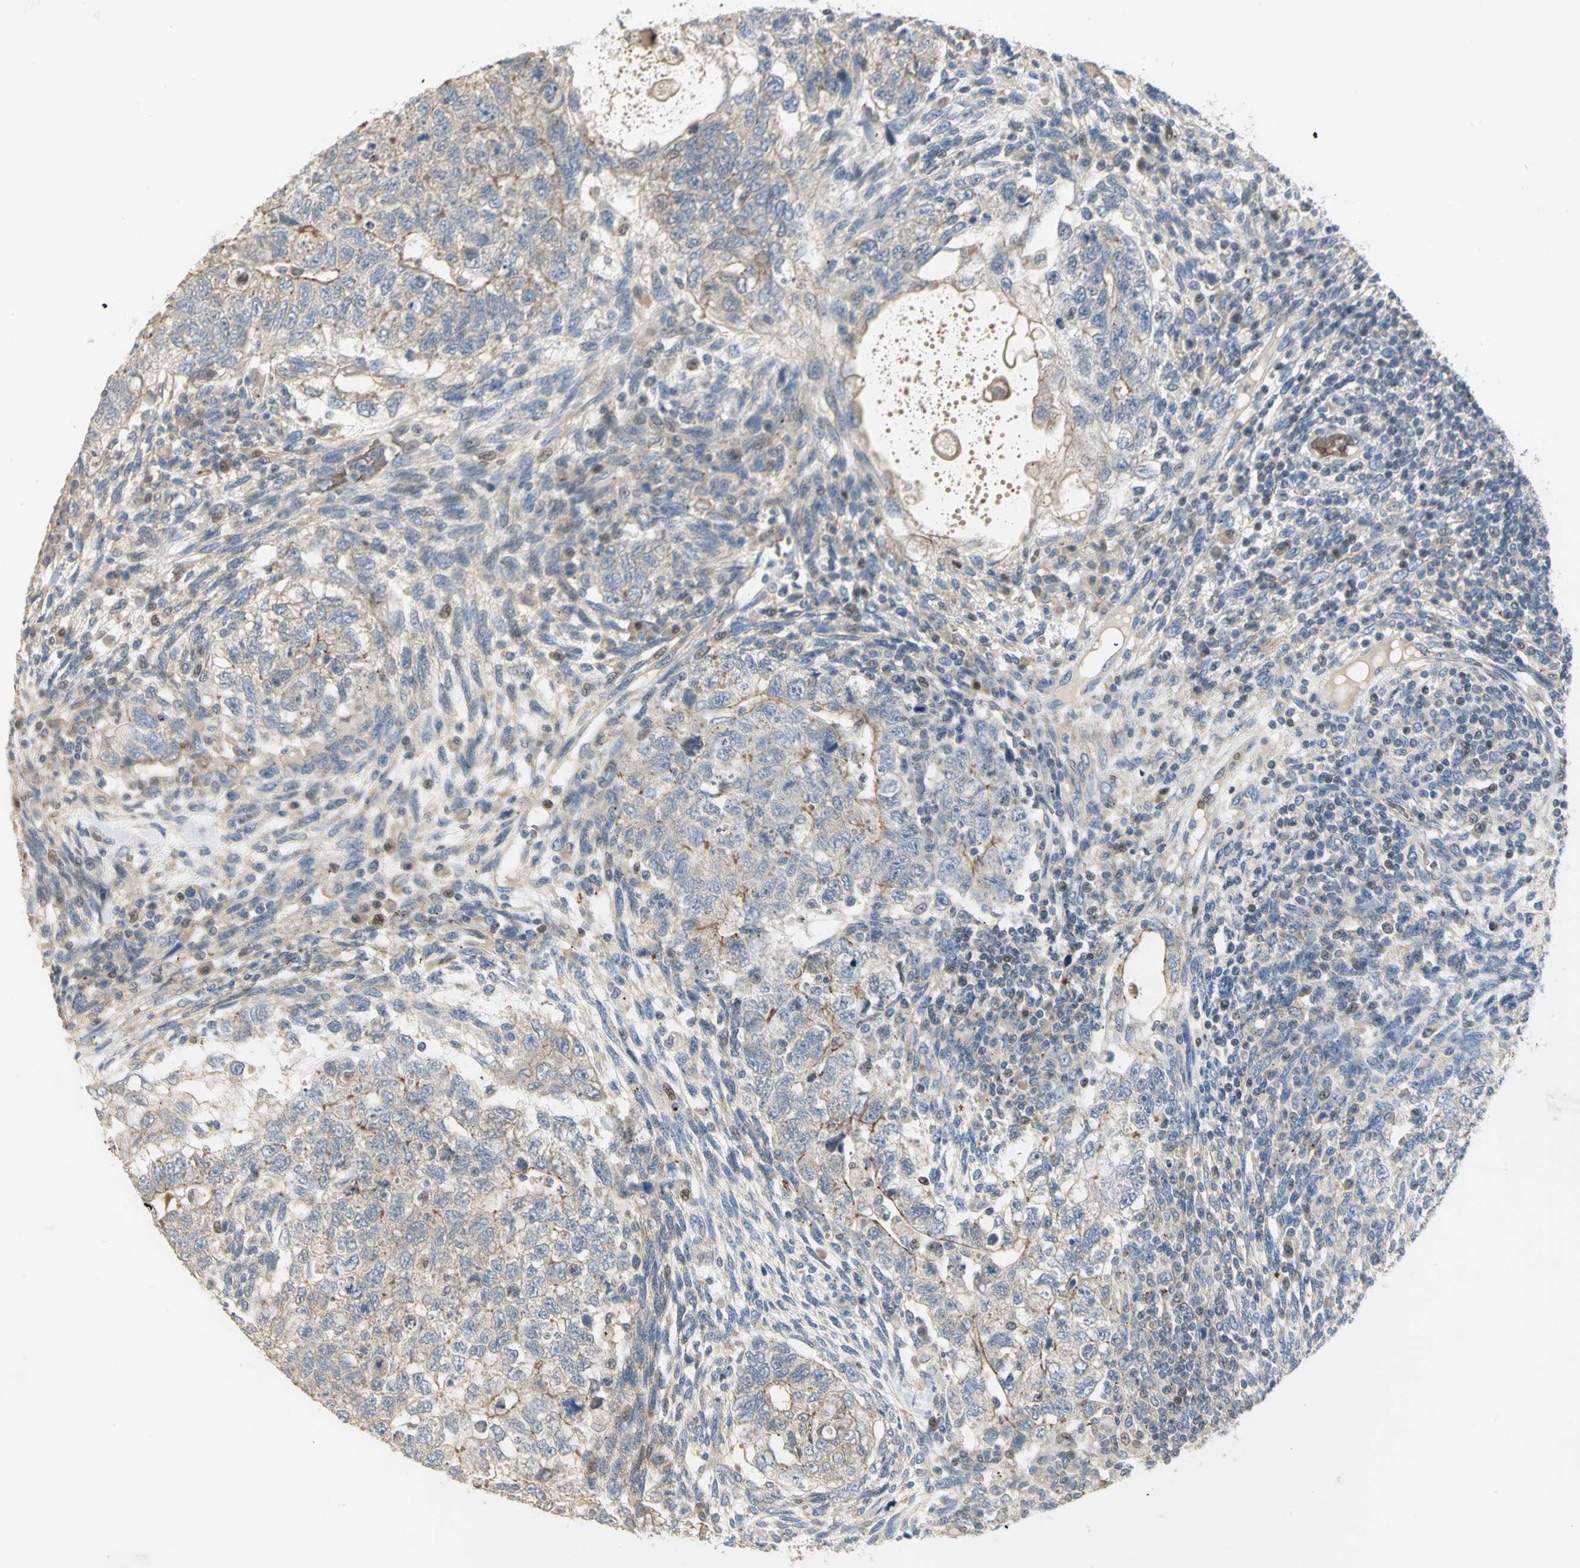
{"staining": {"intensity": "moderate", "quantity": "<25%", "location": "cytoplasmic/membranous"}, "tissue": "testis cancer", "cell_type": "Tumor cells", "image_type": "cancer", "snomed": [{"axis": "morphology", "description": "Normal tissue, NOS"}, {"axis": "morphology", "description": "Carcinoma, Embryonal, NOS"}, {"axis": "topography", "description": "Testis"}], "caption": "Tumor cells display low levels of moderate cytoplasmic/membranous staining in approximately <25% of cells in human testis cancer.", "gene": "ANK1", "patient": {"sex": "male", "age": 36}}